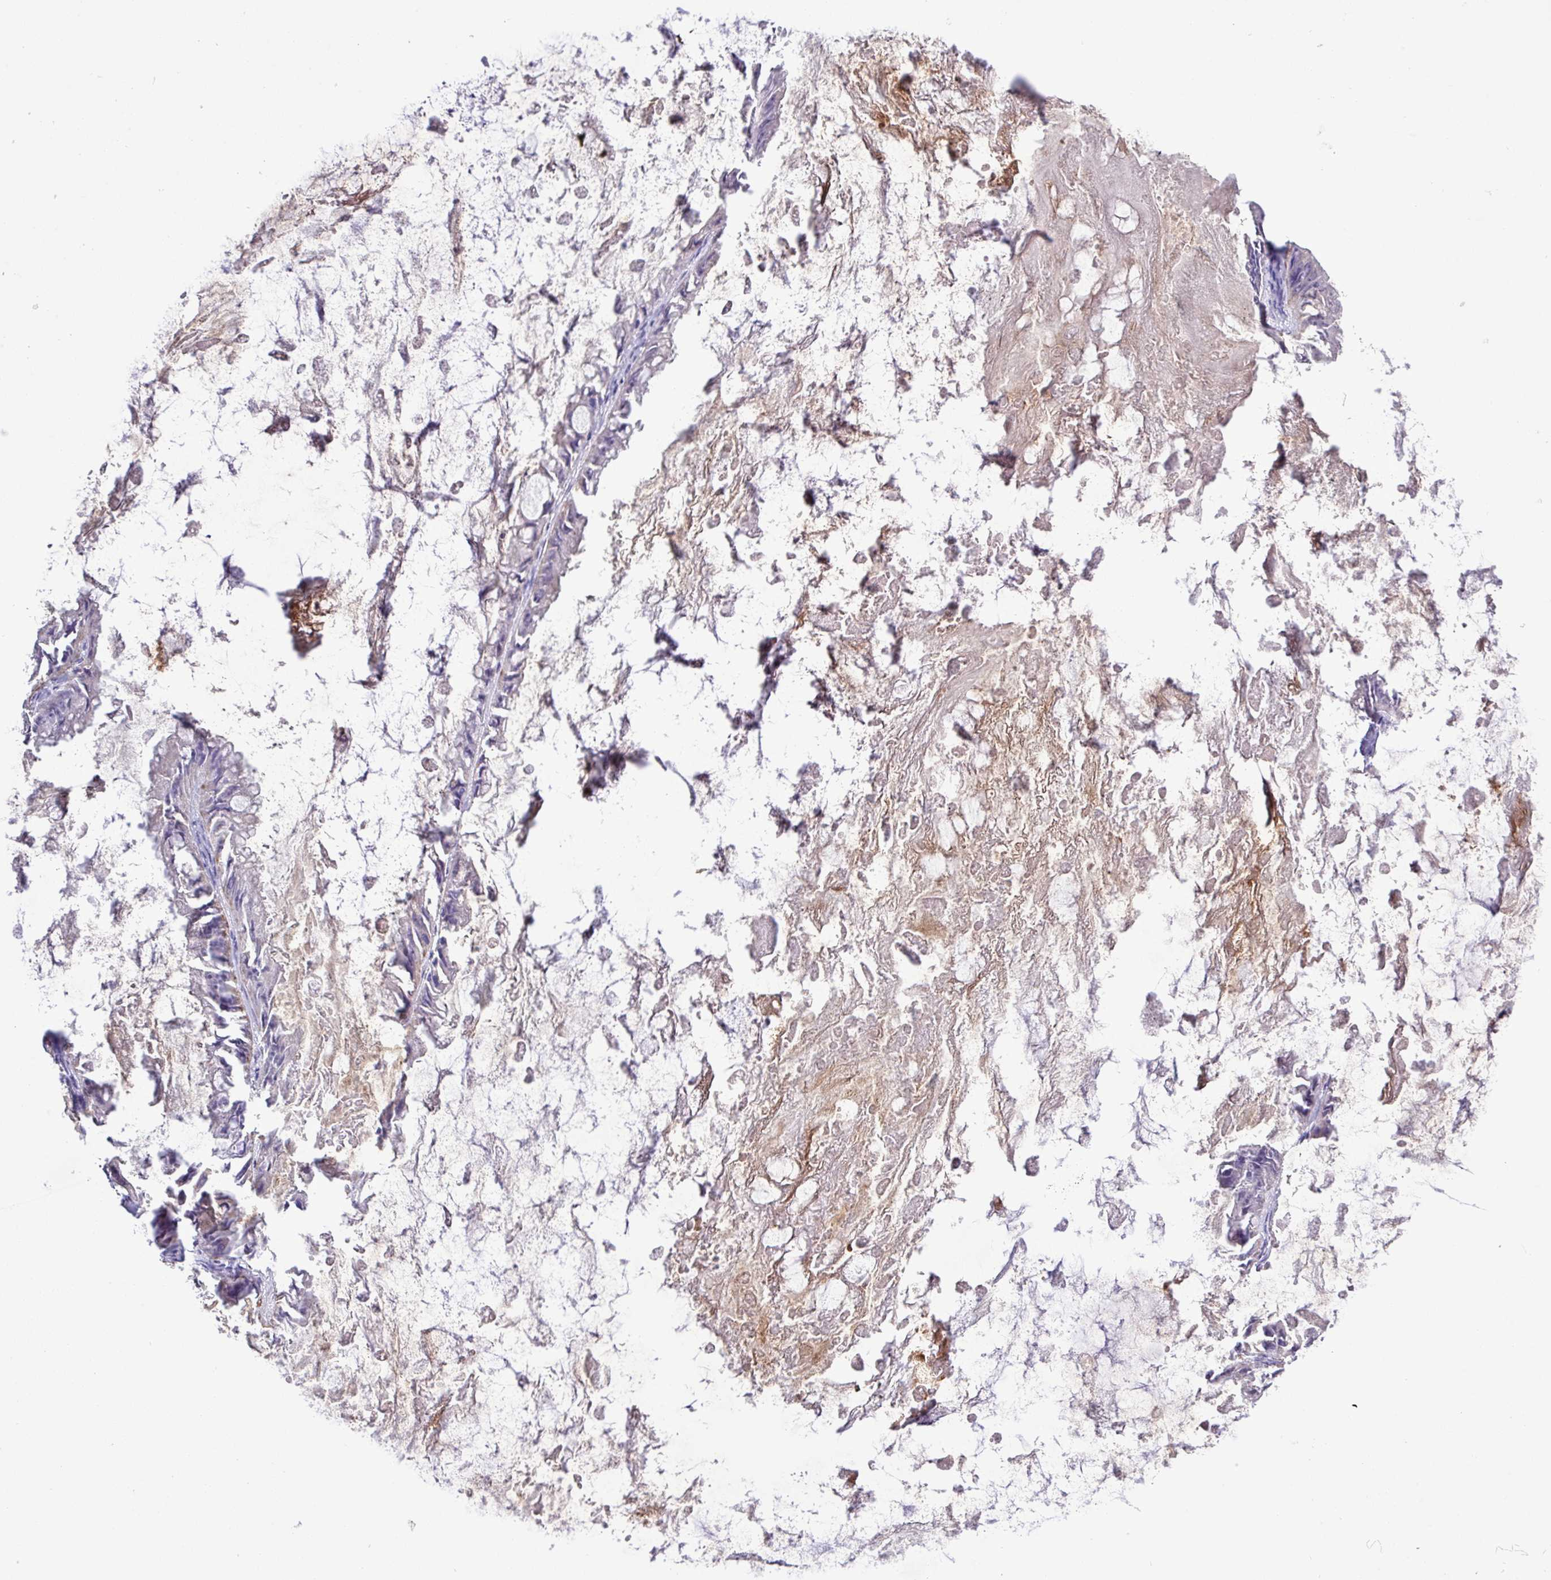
{"staining": {"intensity": "negative", "quantity": "none", "location": "none"}, "tissue": "ovarian cancer", "cell_type": "Tumor cells", "image_type": "cancer", "snomed": [{"axis": "morphology", "description": "Cystadenocarcinoma, mucinous, NOS"}, {"axis": "topography", "description": "Ovary"}], "caption": "Protein analysis of mucinous cystadenocarcinoma (ovarian) displays no significant expression in tumor cells.", "gene": "MGAT4B", "patient": {"sex": "female", "age": 61}}